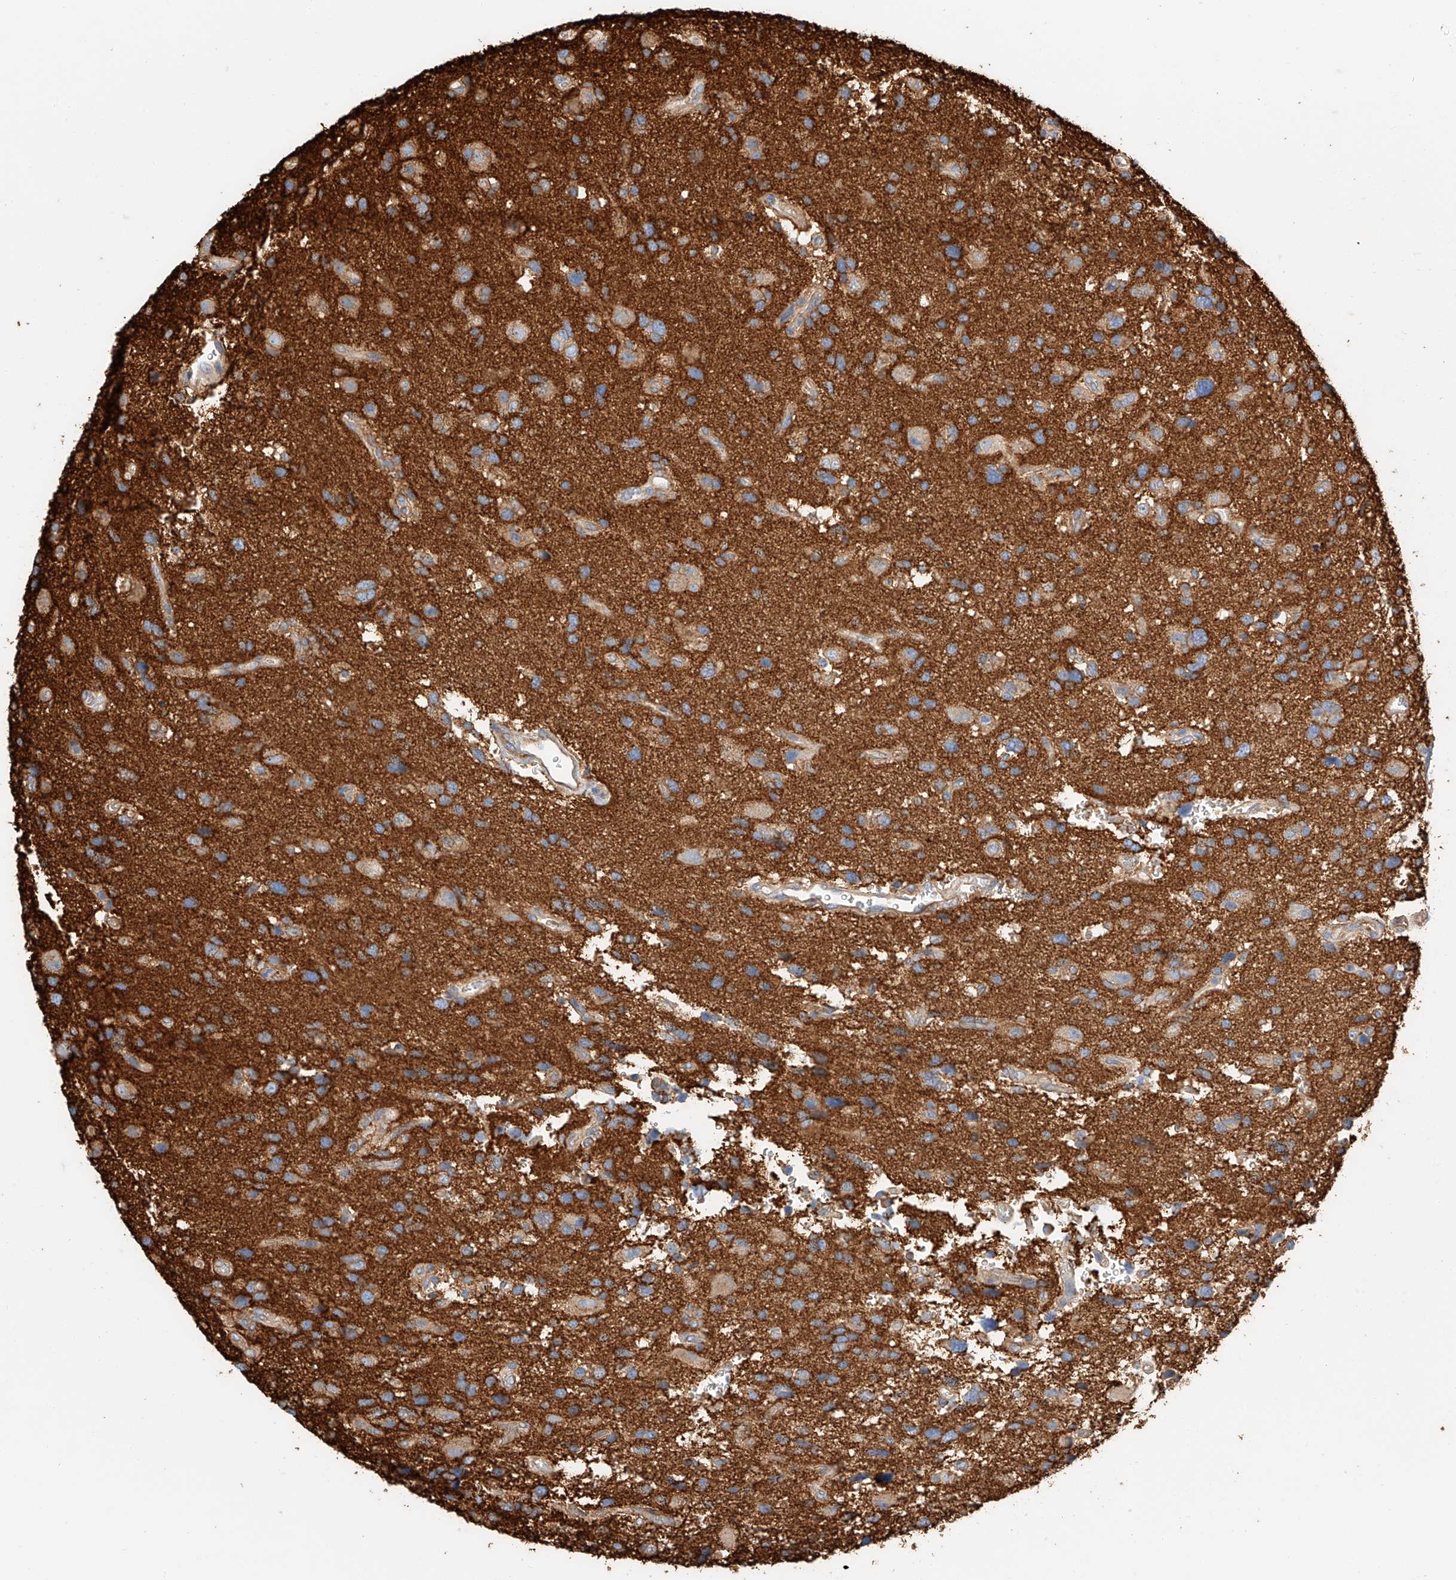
{"staining": {"intensity": "moderate", "quantity": "<25%", "location": "cytoplasmic/membranous"}, "tissue": "glioma", "cell_type": "Tumor cells", "image_type": "cancer", "snomed": [{"axis": "morphology", "description": "Glioma, malignant, High grade"}, {"axis": "topography", "description": "Brain"}], "caption": "High-grade glioma (malignant) stained with immunohistochemistry (IHC) displays moderate cytoplasmic/membranous positivity in approximately <25% of tumor cells. (IHC, brightfield microscopy, high magnification).", "gene": "HAUS4", "patient": {"sex": "male", "age": 33}}